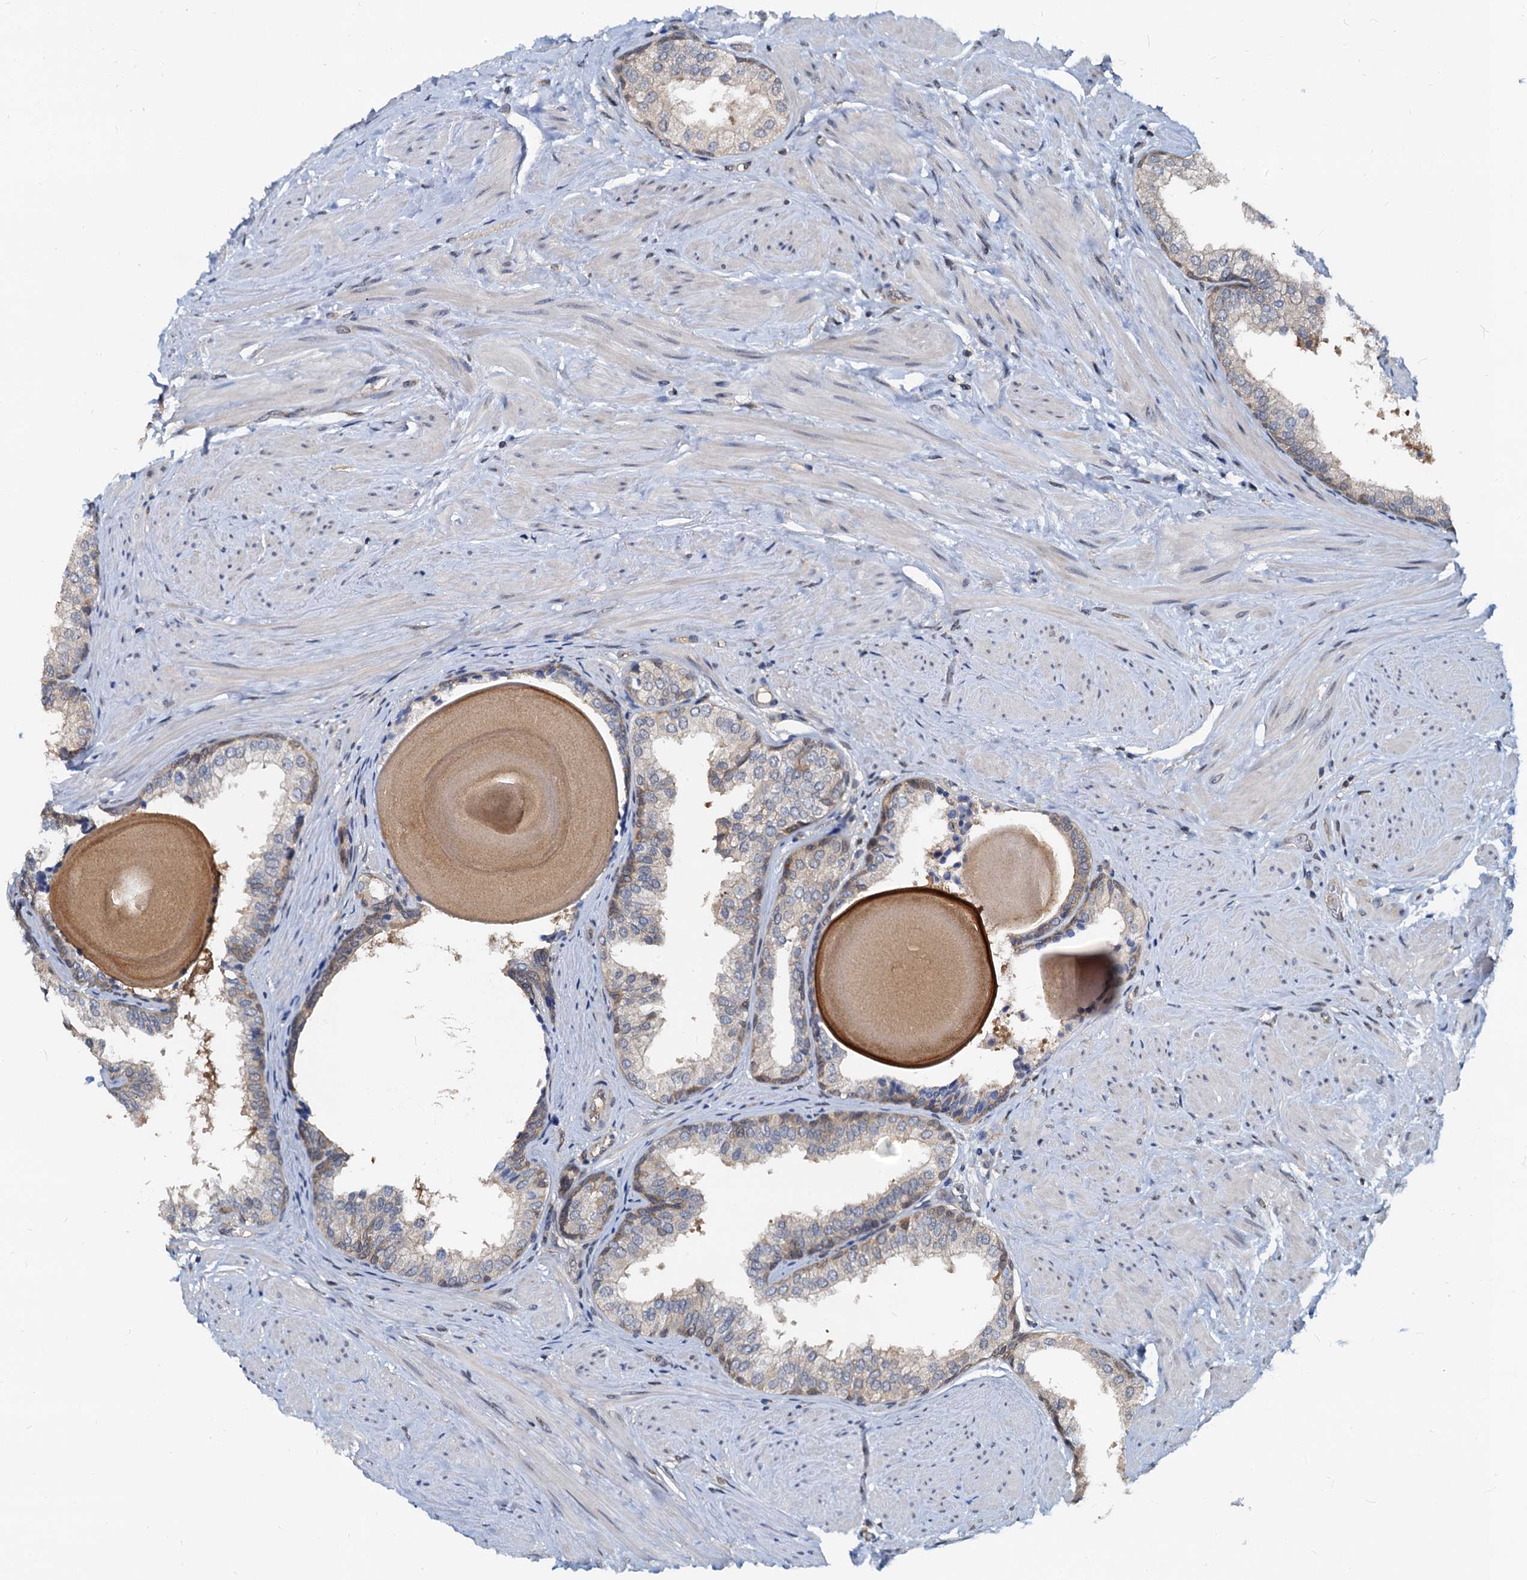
{"staining": {"intensity": "moderate", "quantity": "25%-75%", "location": "cytoplasmic/membranous"}, "tissue": "prostate", "cell_type": "Glandular cells", "image_type": "normal", "snomed": [{"axis": "morphology", "description": "Normal tissue, NOS"}, {"axis": "topography", "description": "Prostate"}], "caption": "About 25%-75% of glandular cells in benign prostate demonstrate moderate cytoplasmic/membranous protein positivity as visualized by brown immunohistochemical staining.", "gene": "PTGES3", "patient": {"sex": "male", "age": 48}}